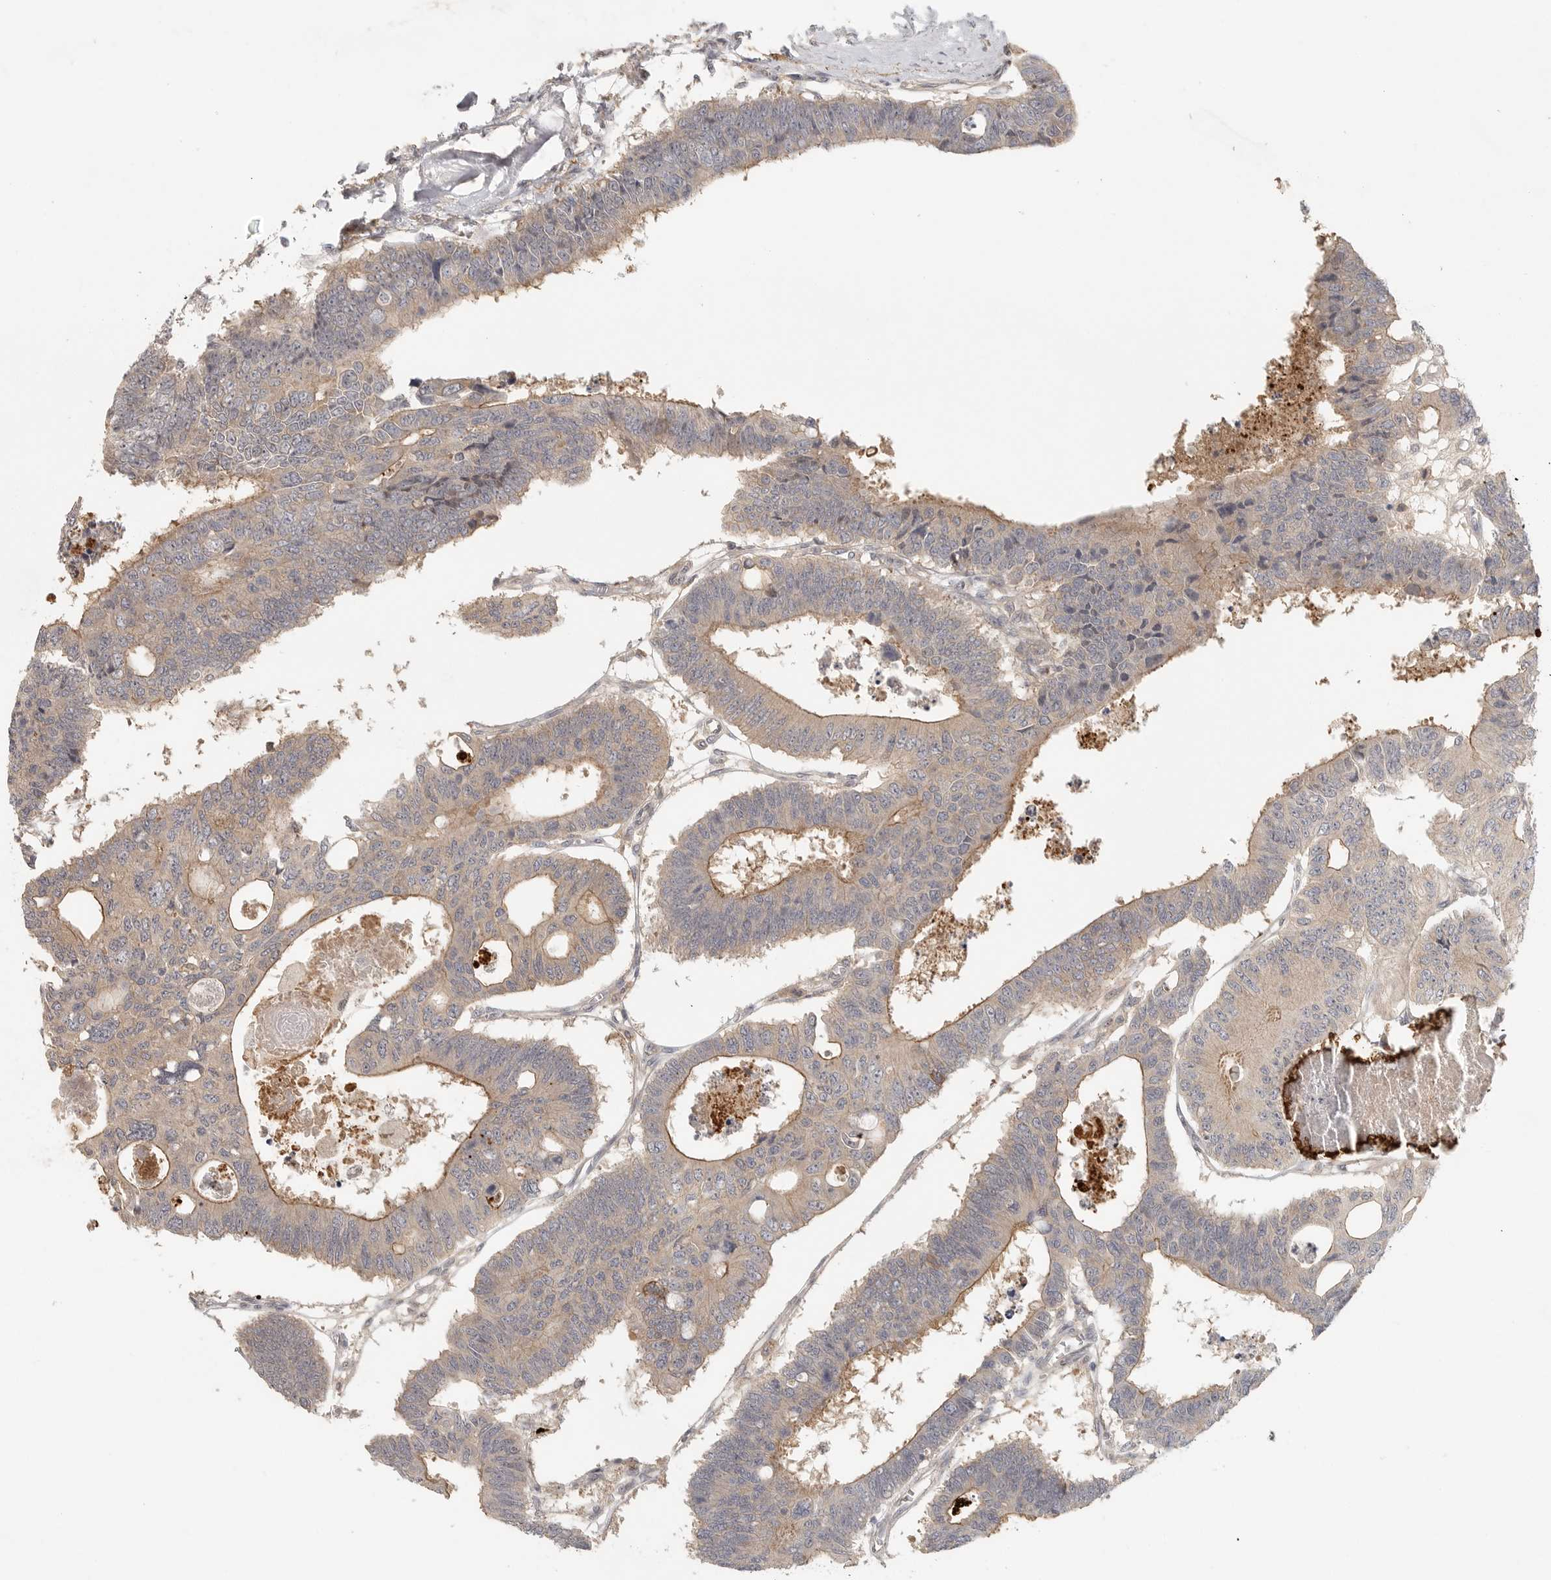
{"staining": {"intensity": "weak", "quantity": ">75%", "location": "cytoplasmic/membranous"}, "tissue": "colorectal cancer", "cell_type": "Tumor cells", "image_type": "cancer", "snomed": [{"axis": "morphology", "description": "Adenocarcinoma, NOS"}, {"axis": "topography", "description": "Rectum"}], "caption": "Weak cytoplasmic/membranous positivity is seen in approximately >75% of tumor cells in adenocarcinoma (colorectal).", "gene": "HDAC6", "patient": {"sex": "male", "age": 84}}